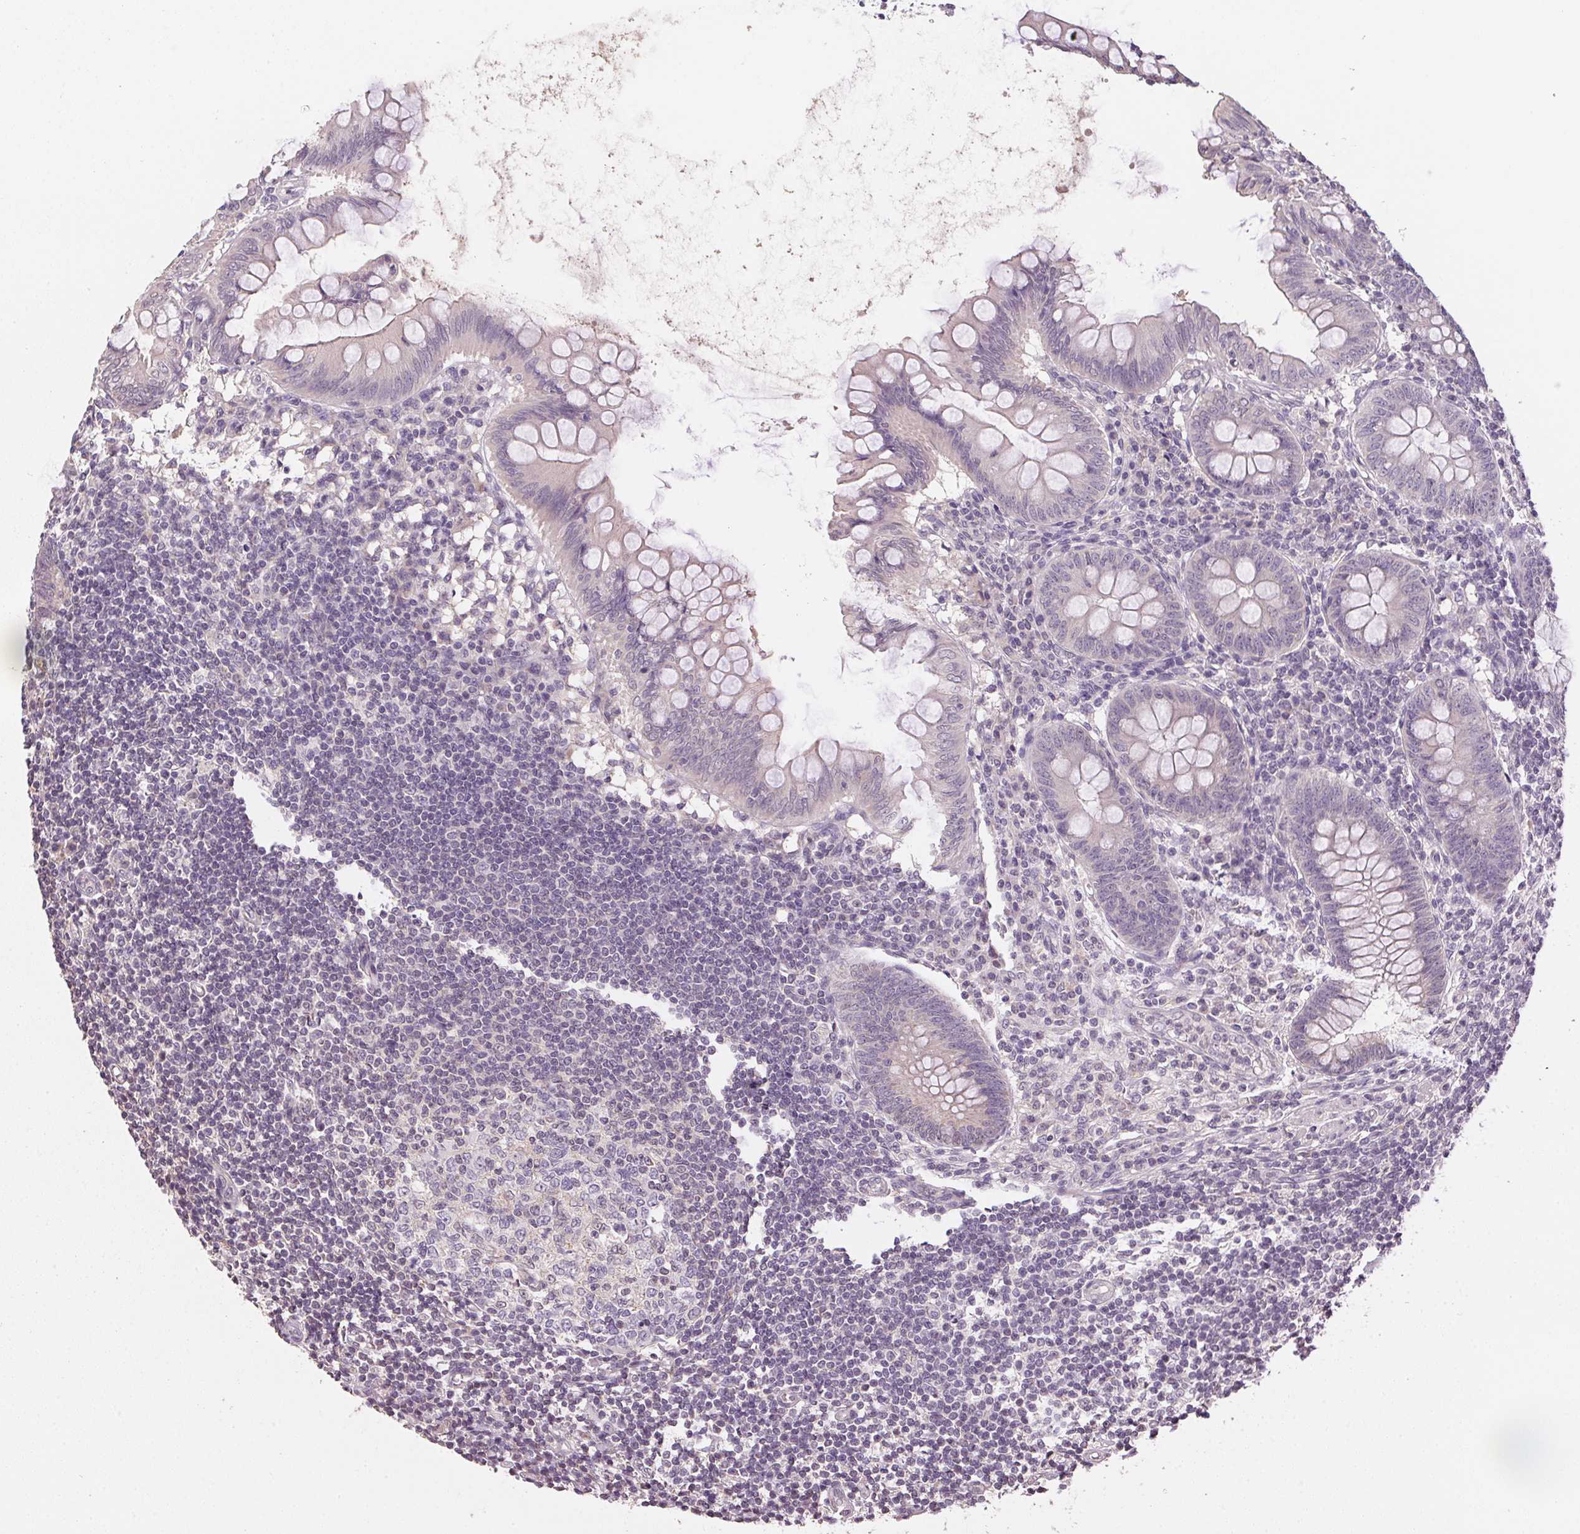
{"staining": {"intensity": "negative", "quantity": "none", "location": "none"}, "tissue": "appendix", "cell_type": "Glandular cells", "image_type": "normal", "snomed": [{"axis": "morphology", "description": "Normal tissue, NOS"}, {"axis": "topography", "description": "Appendix"}], "caption": "Immunohistochemistry micrograph of benign appendix stained for a protein (brown), which exhibits no positivity in glandular cells.", "gene": "ALDH8A1", "patient": {"sex": "female", "age": 57}}